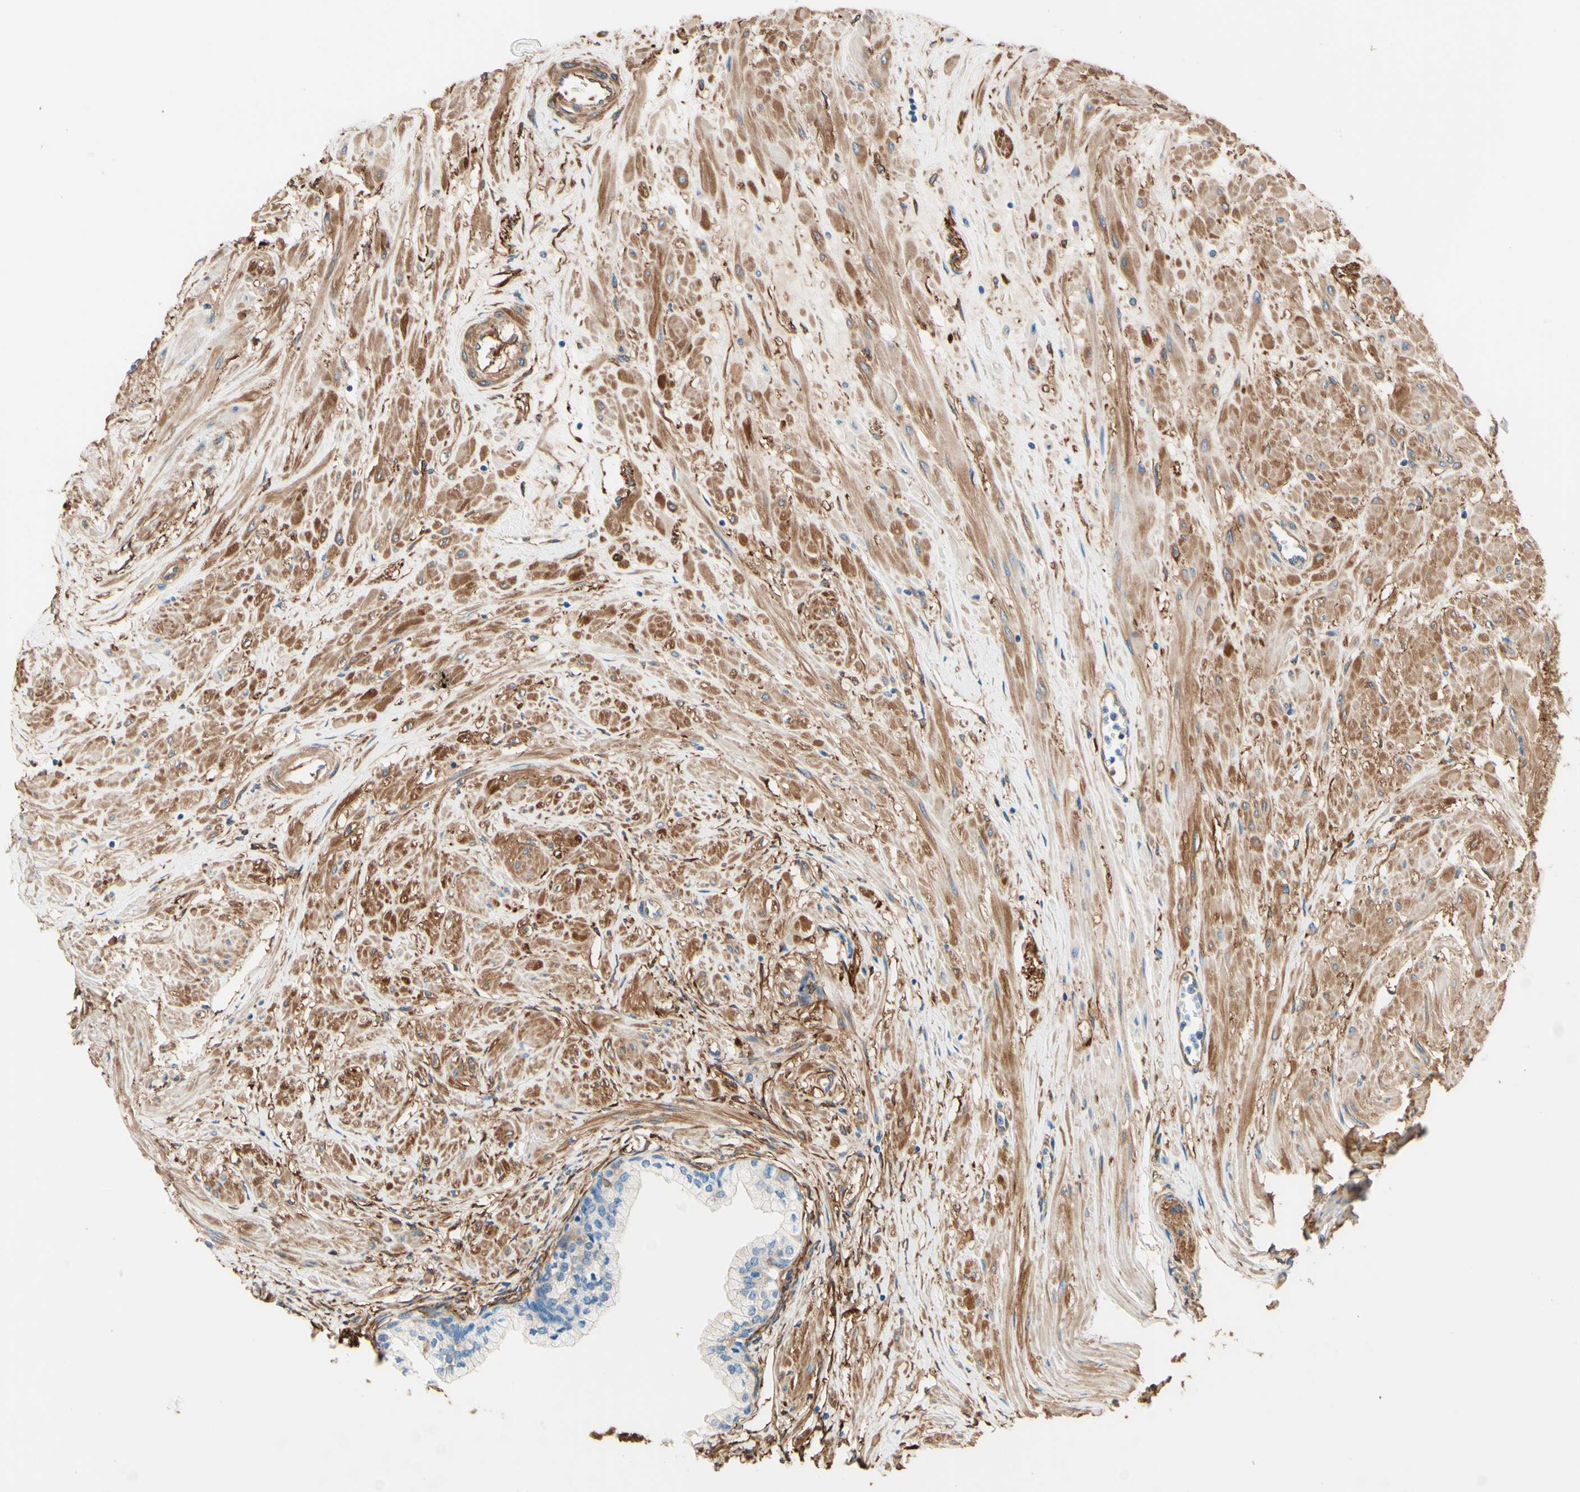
{"staining": {"intensity": "negative", "quantity": "none", "location": "none"}, "tissue": "prostate", "cell_type": "Glandular cells", "image_type": "normal", "snomed": [{"axis": "morphology", "description": "Normal tissue, NOS"}, {"axis": "topography", "description": "Prostate"}, {"axis": "topography", "description": "Seminal veicle"}], "caption": "Glandular cells show no significant protein expression in normal prostate. The staining is performed using DAB (3,3'-diaminobenzidine) brown chromogen with nuclei counter-stained in using hematoxylin.", "gene": "DPYSL3", "patient": {"sex": "male", "age": 60}}